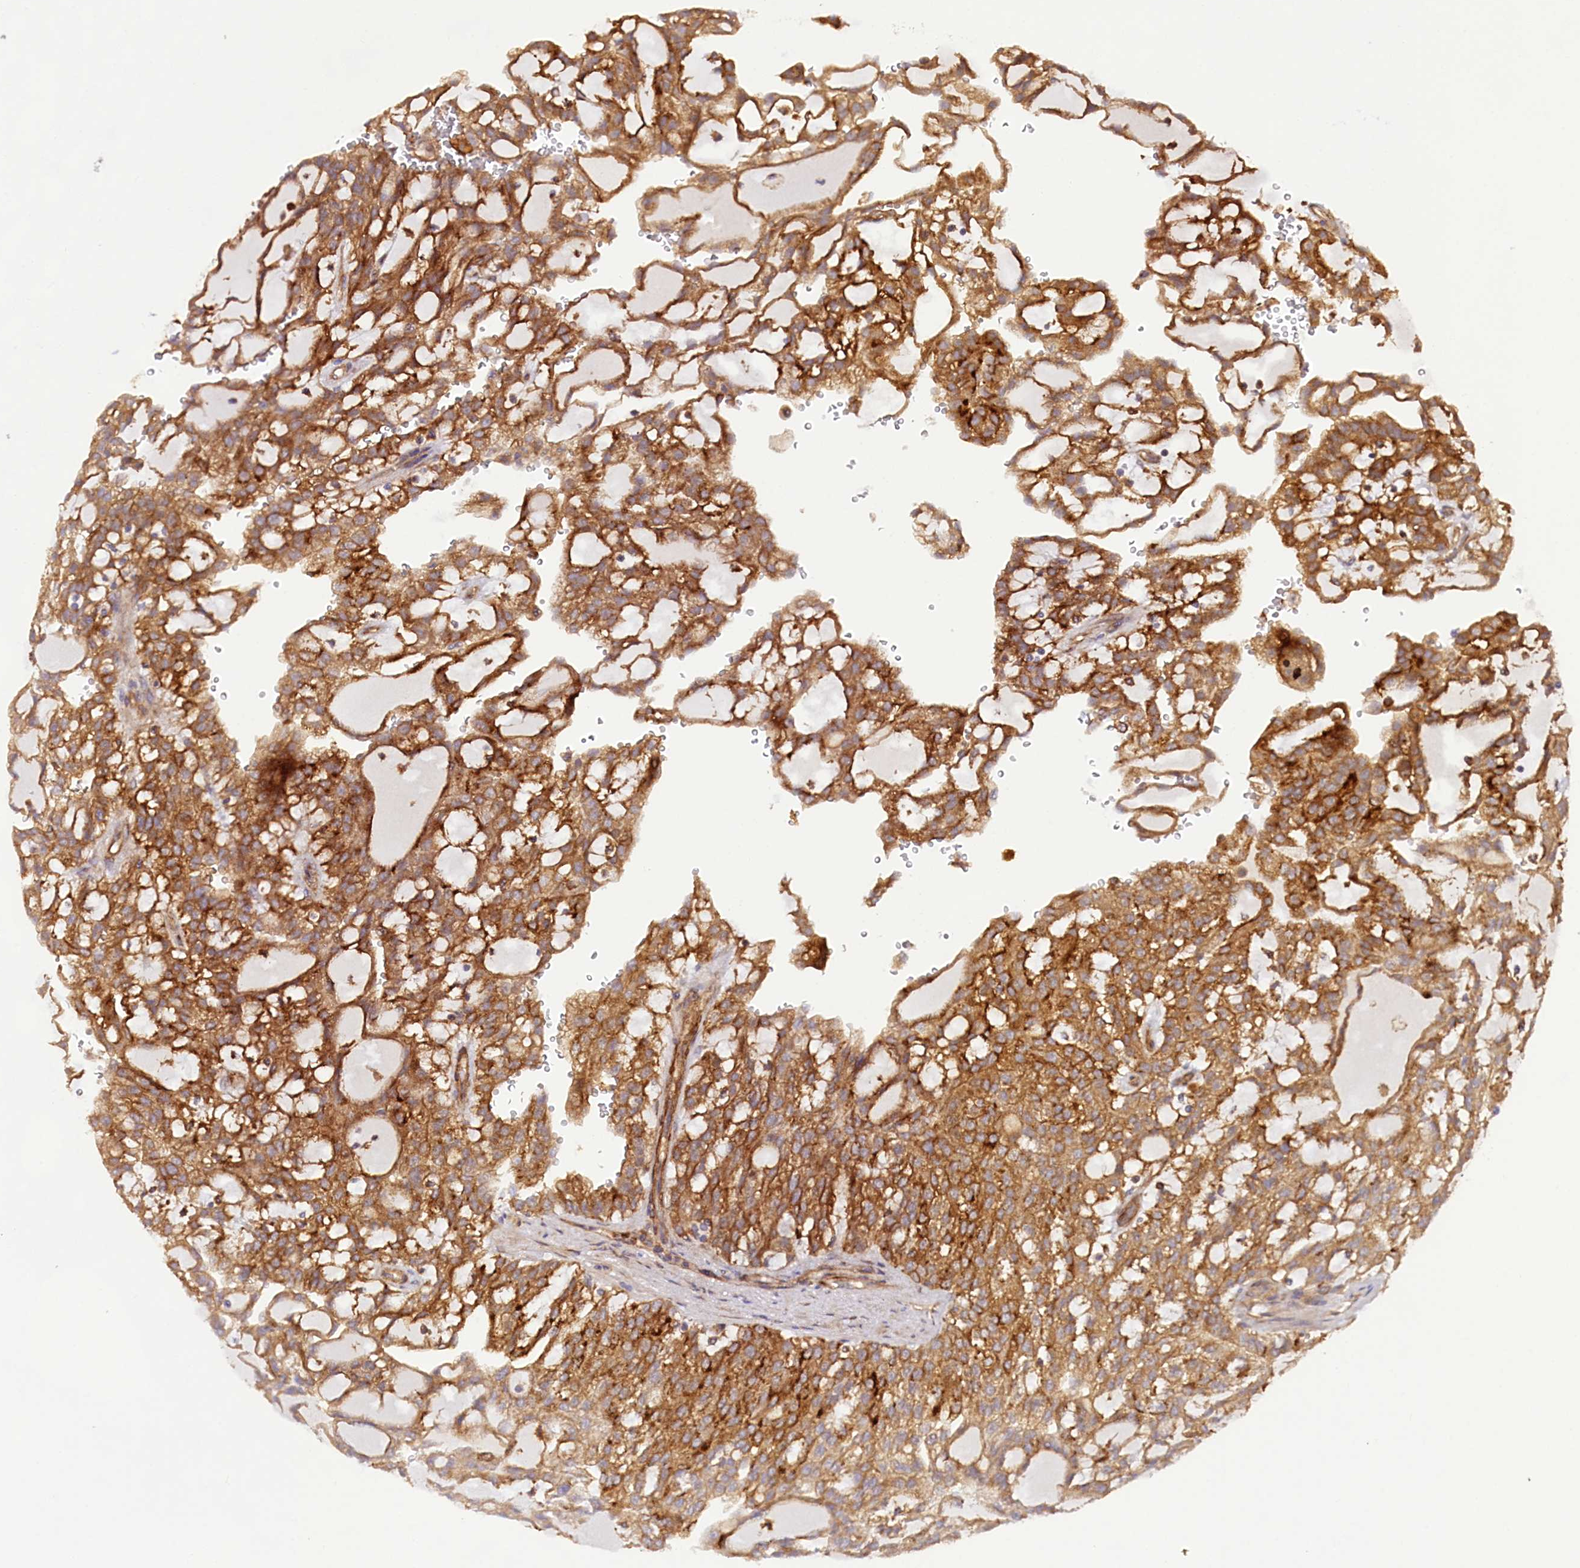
{"staining": {"intensity": "moderate", "quantity": ">75%", "location": "cytoplasmic/membranous"}, "tissue": "renal cancer", "cell_type": "Tumor cells", "image_type": "cancer", "snomed": [{"axis": "morphology", "description": "Adenocarcinoma, NOS"}, {"axis": "topography", "description": "Kidney"}], "caption": "A micrograph of renal cancer stained for a protein shows moderate cytoplasmic/membranous brown staining in tumor cells.", "gene": "CSAD", "patient": {"sex": "male", "age": 63}}